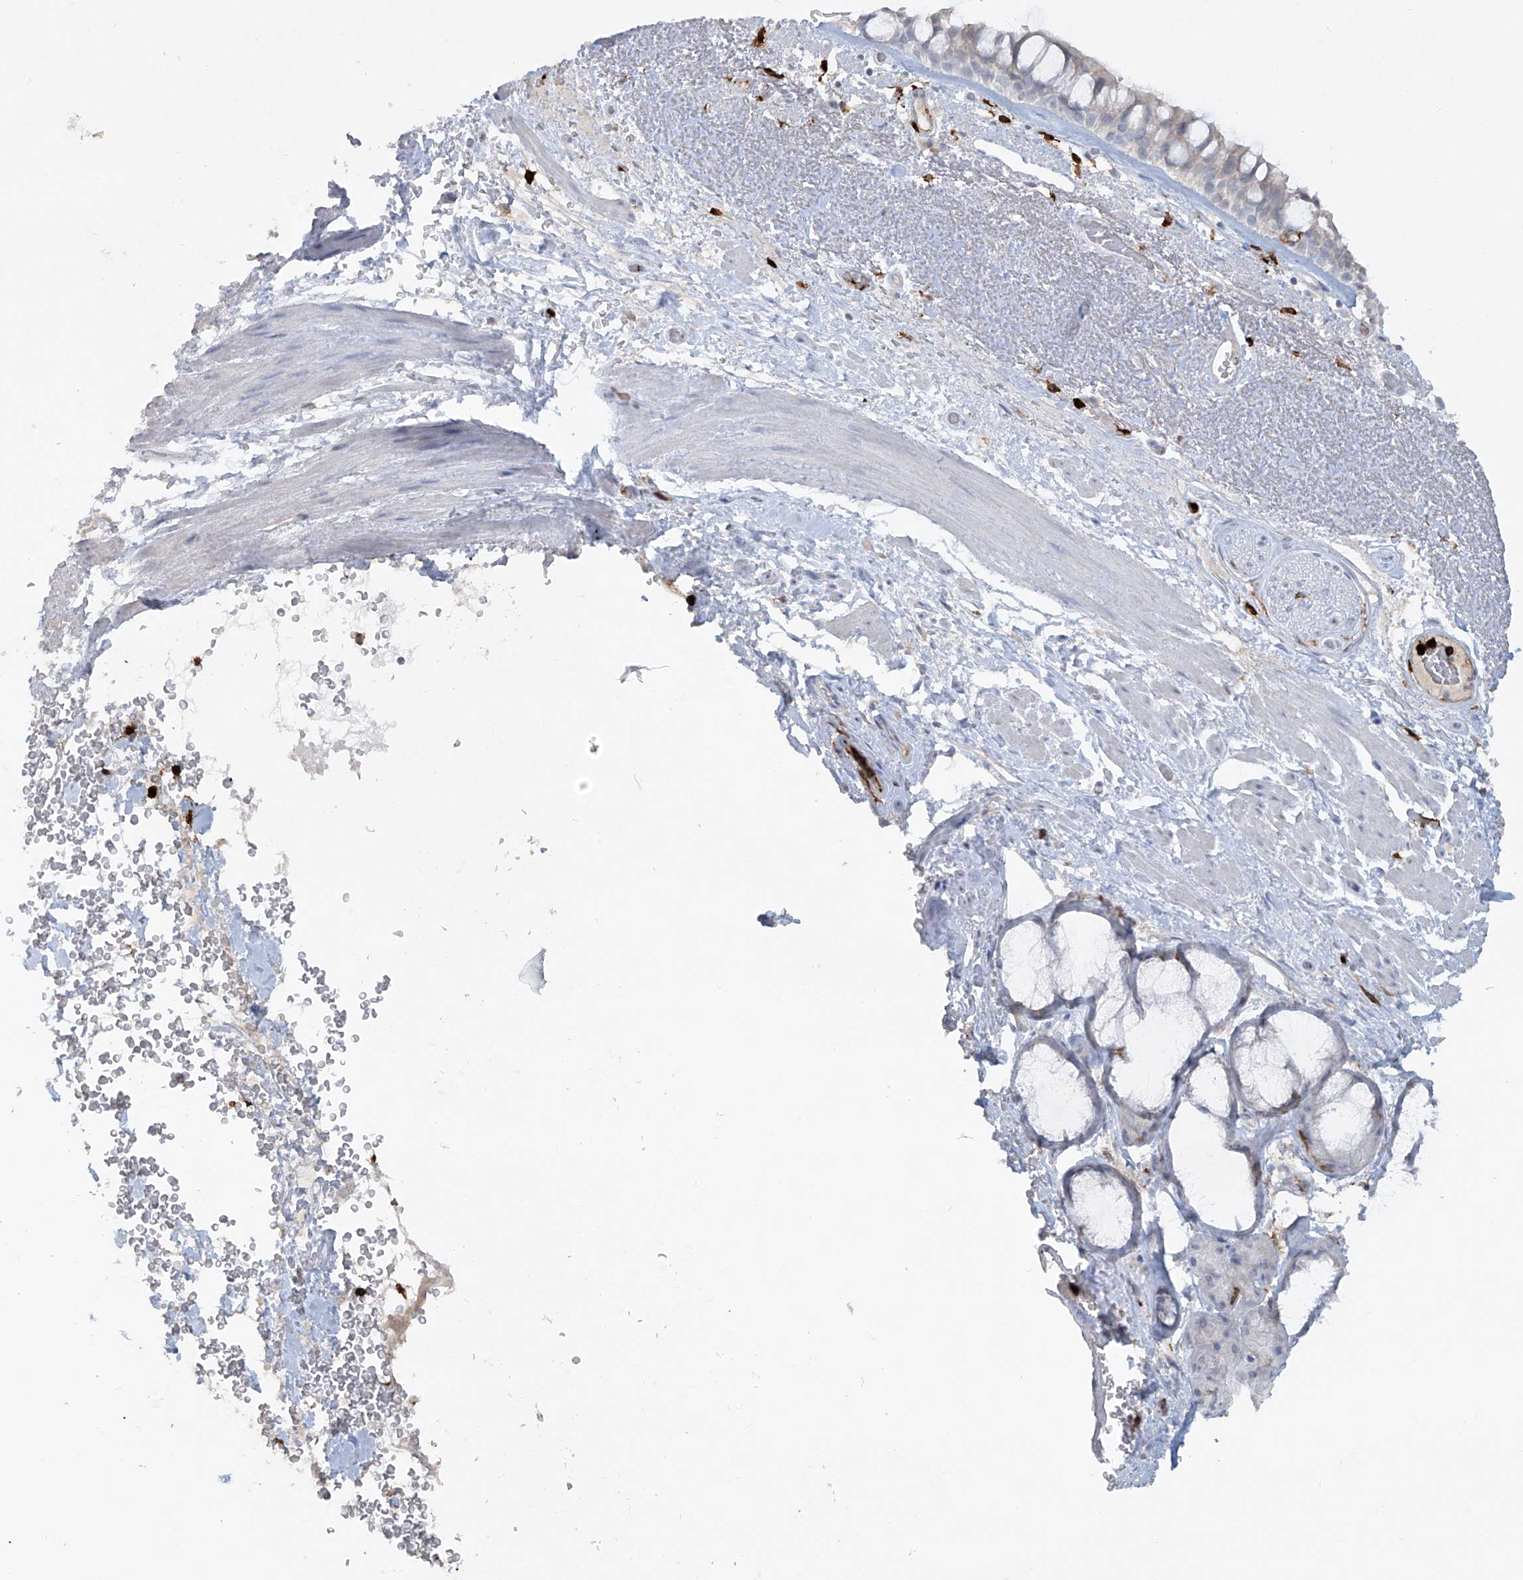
{"staining": {"intensity": "negative", "quantity": "none", "location": "none"}, "tissue": "bronchus", "cell_type": "Respiratory epithelial cells", "image_type": "normal", "snomed": [{"axis": "morphology", "description": "Normal tissue, NOS"}, {"axis": "morphology", "description": "Squamous cell carcinoma, NOS"}, {"axis": "topography", "description": "Lymph node"}, {"axis": "topography", "description": "Bronchus"}, {"axis": "topography", "description": "Lung"}], "caption": "This micrograph is of benign bronchus stained with IHC to label a protein in brown with the nuclei are counter-stained blue. There is no positivity in respiratory epithelial cells.", "gene": "FCGR3A", "patient": {"sex": "male", "age": 66}}